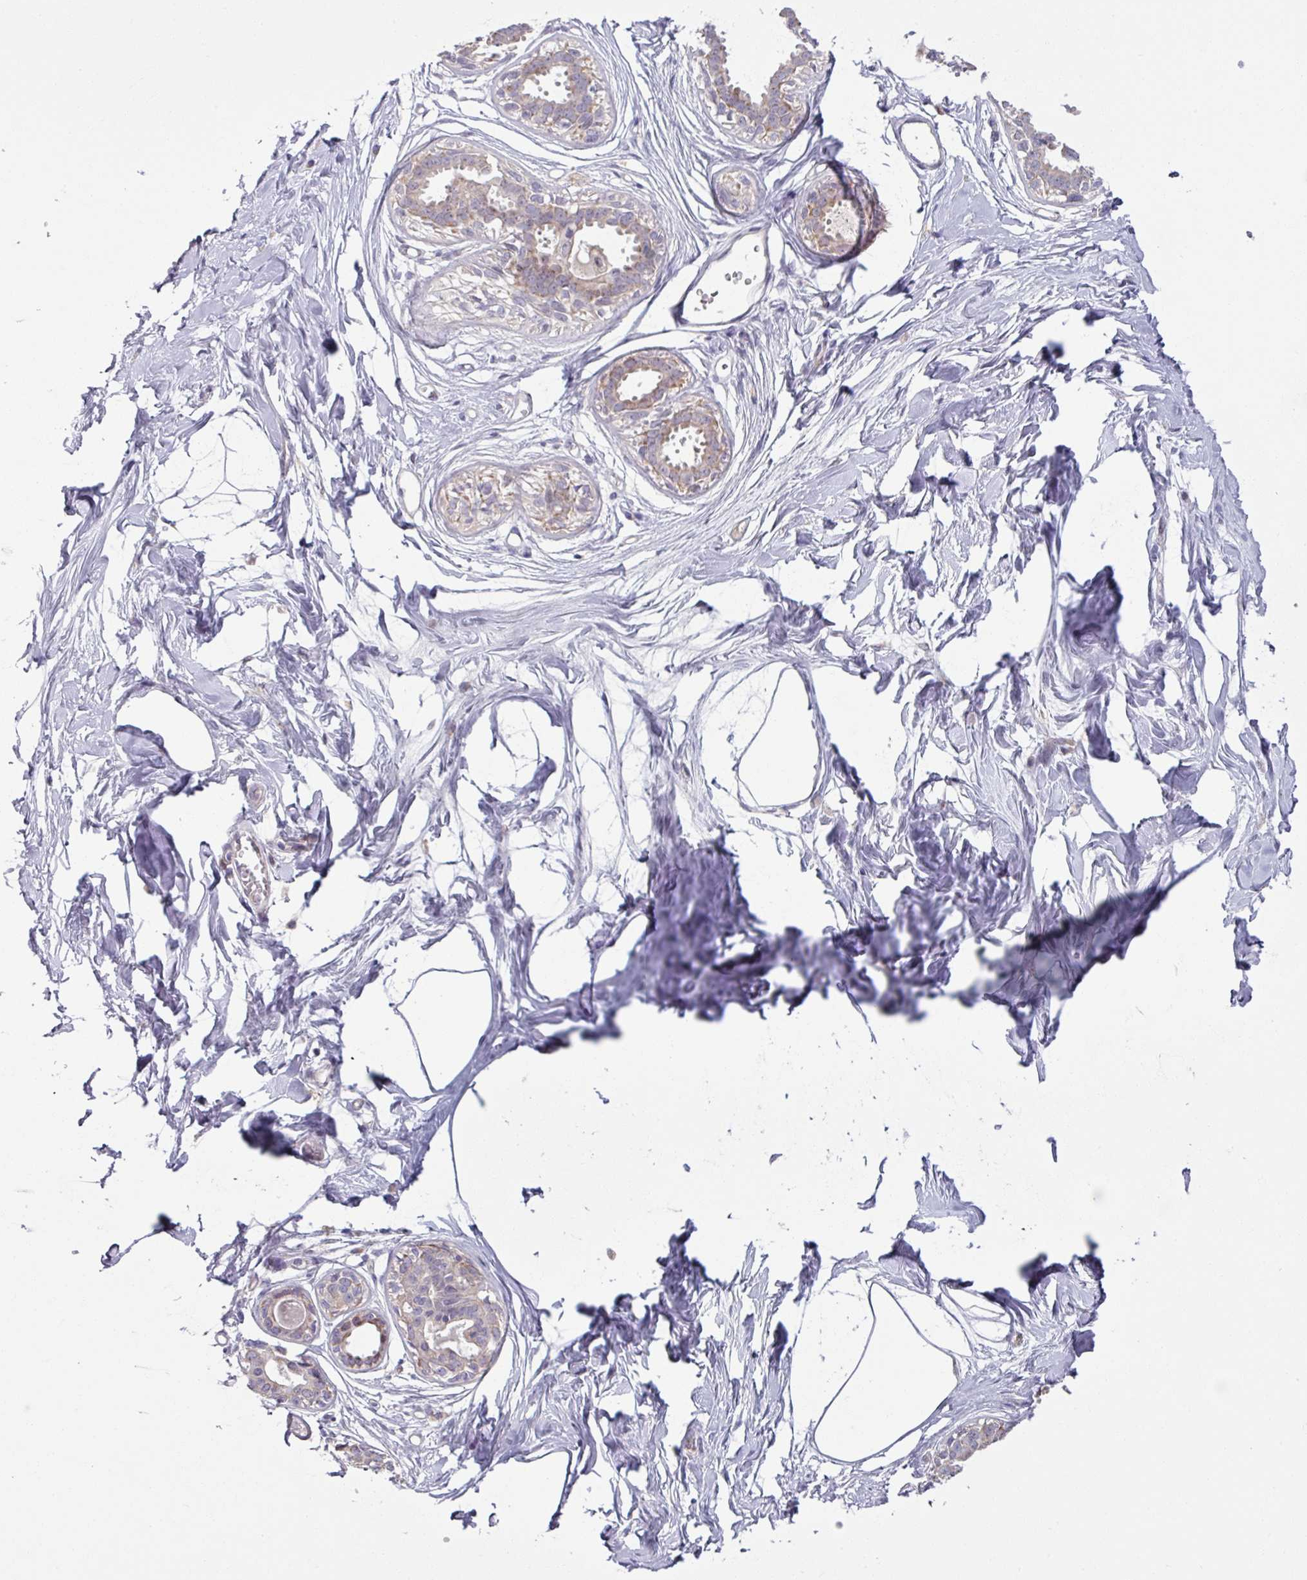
{"staining": {"intensity": "negative", "quantity": "none", "location": "none"}, "tissue": "breast", "cell_type": "Adipocytes", "image_type": "normal", "snomed": [{"axis": "morphology", "description": "Normal tissue, NOS"}, {"axis": "topography", "description": "Breast"}], "caption": "Micrograph shows no protein staining in adipocytes of normal breast. (Immunohistochemistry (ihc), brightfield microscopy, high magnification).", "gene": "OGFOD3", "patient": {"sex": "female", "age": 45}}